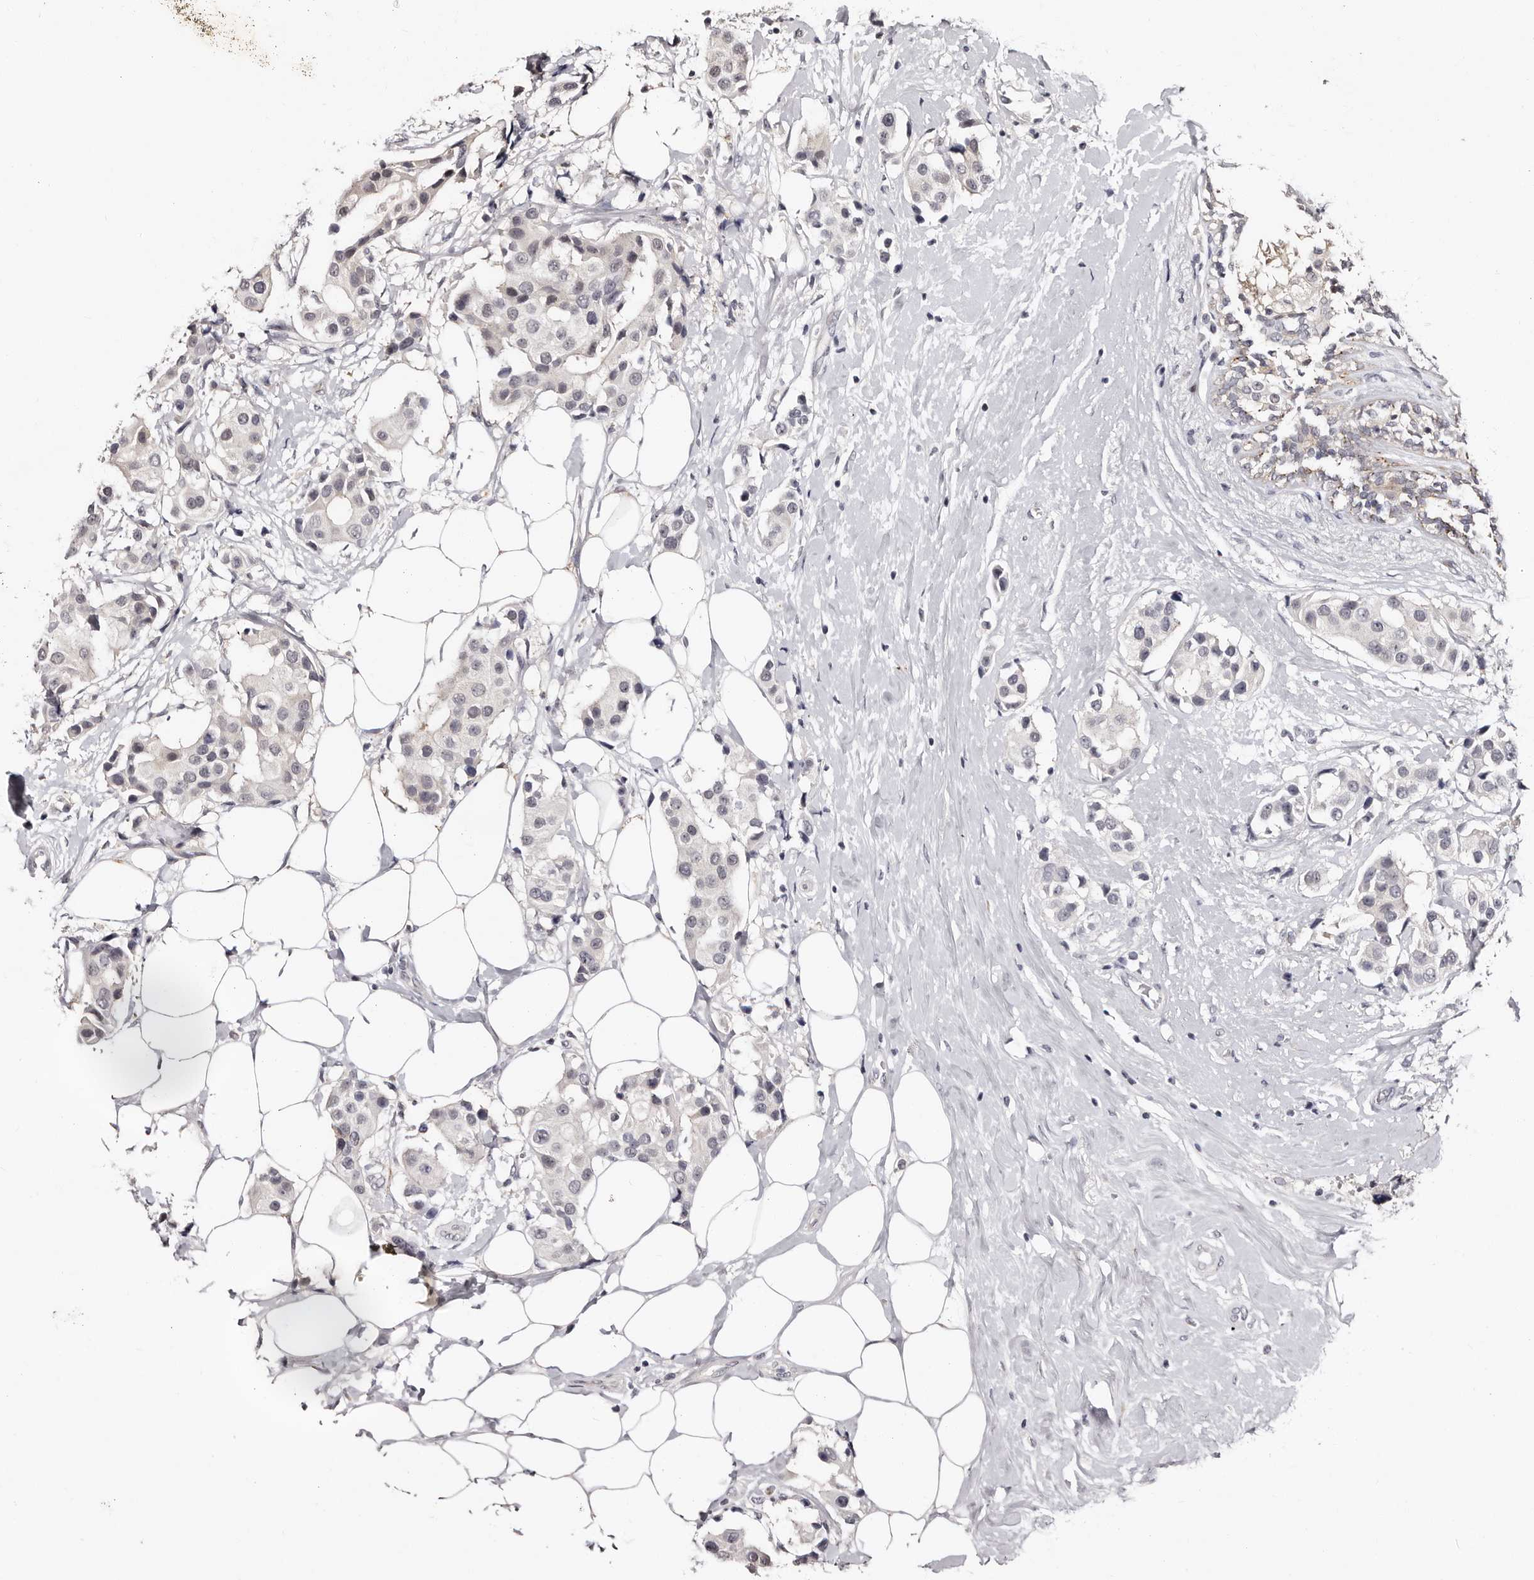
{"staining": {"intensity": "negative", "quantity": "none", "location": "none"}, "tissue": "breast cancer", "cell_type": "Tumor cells", "image_type": "cancer", "snomed": [{"axis": "morphology", "description": "Normal tissue, NOS"}, {"axis": "morphology", "description": "Duct carcinoma"}, {"axis": "topography", "description": "Breast"}], "caption": "Breast infiltrating ductal carcinoma stained for a protein using immunohistochemistry (IHC) reveals no positivity tumor cells.", "gene": "PHF20L1", "patient": {"sex": "female", "age": 39}}